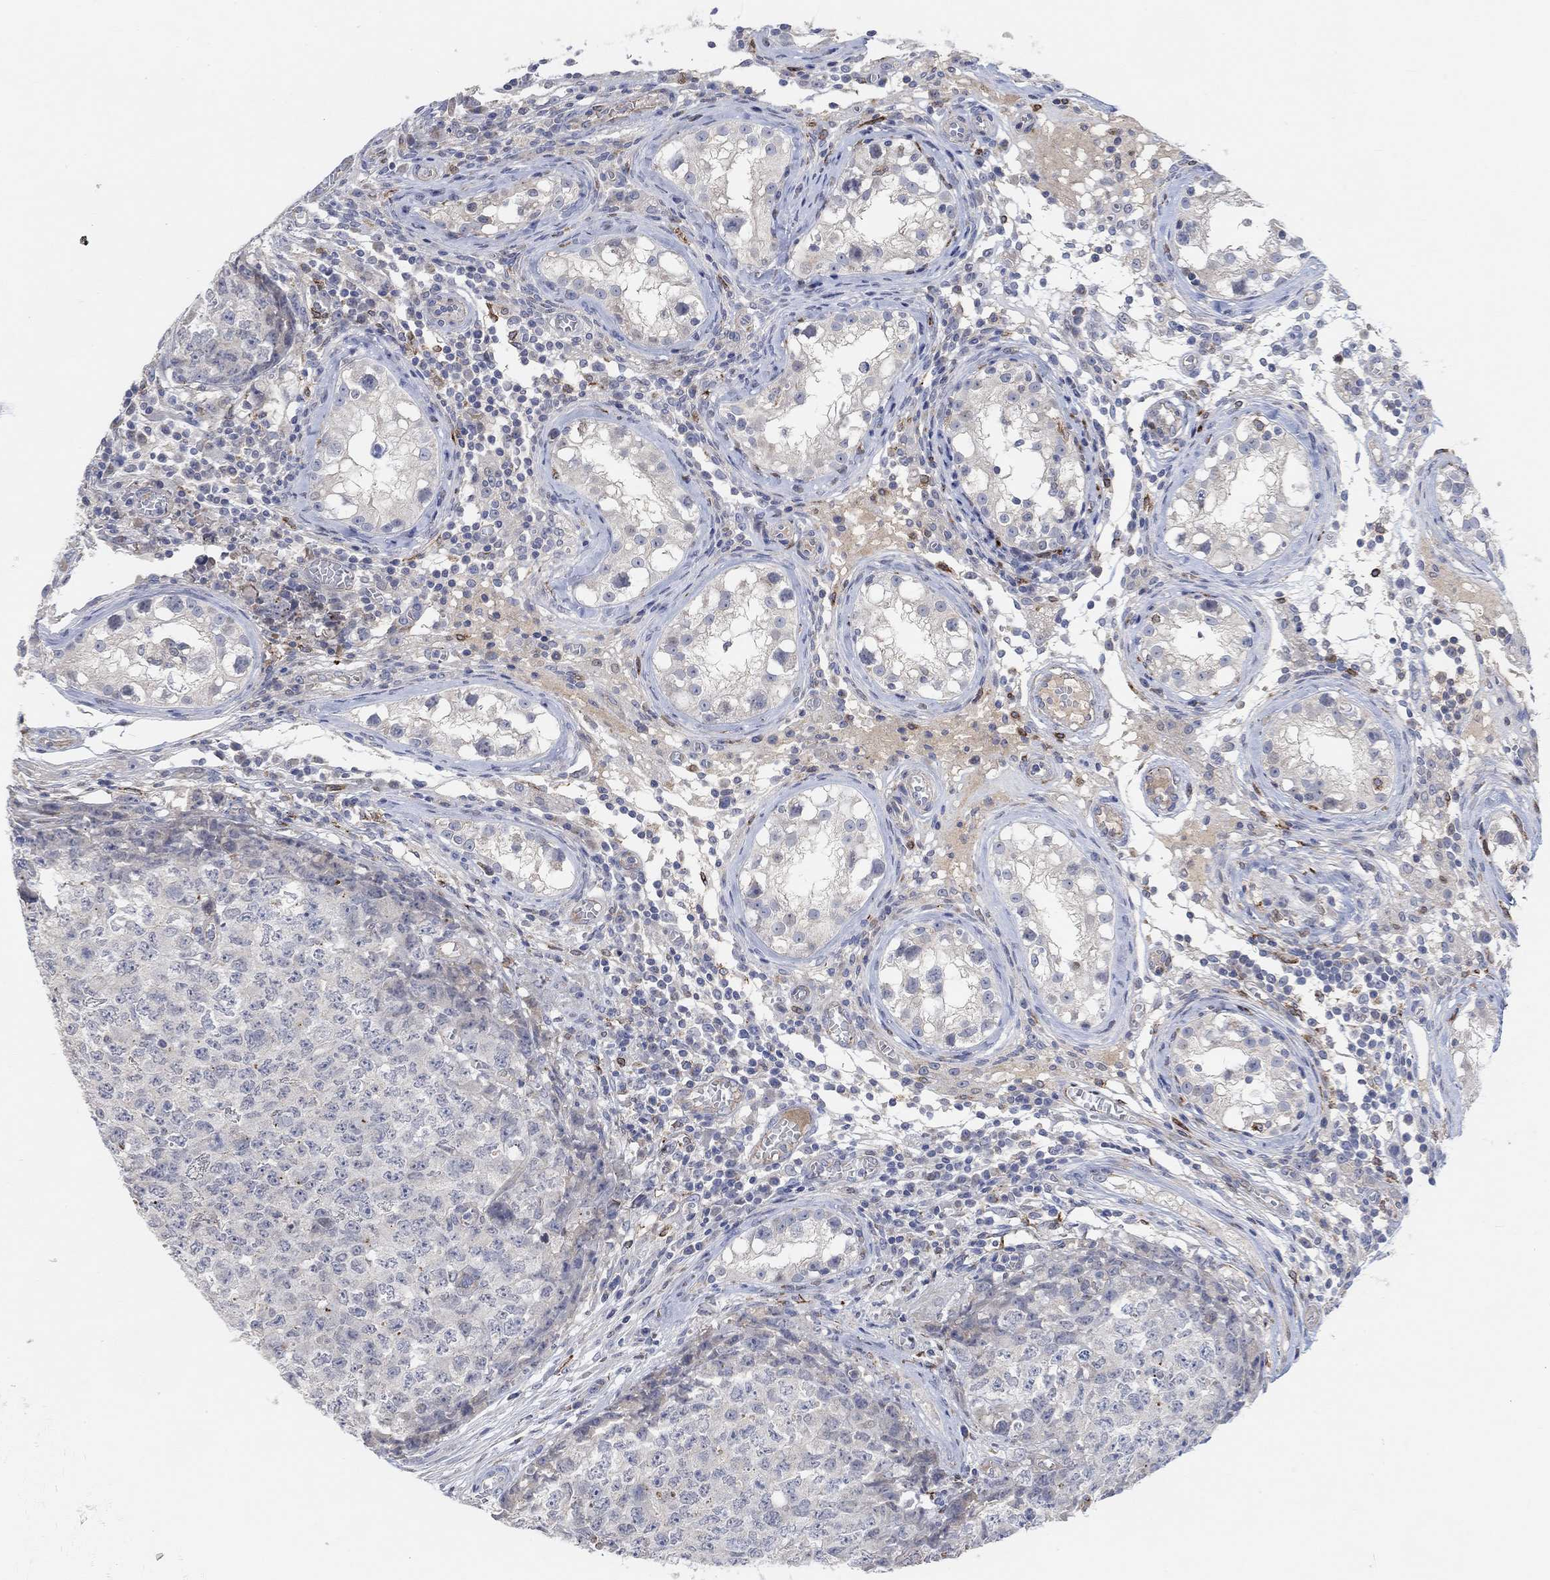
{"staining": {"intensity": "negative", "quantity": "none", "location": "none"}, "tissue": "testis cancer", "cell_type": "Tumor cells", "image_type": "cancer", "snomed": [{"axis": "morphology", "description": "Carcinoma, Embryonal, NOS"}, {"axis": "topography", "description": "Testis"}], "caption": "Tumor cells are negative for protein expression in human testis cancer (embryonal carcinoma).", "gene": "HCRTR1", "patient": {"sex": "male", "age": 23}}